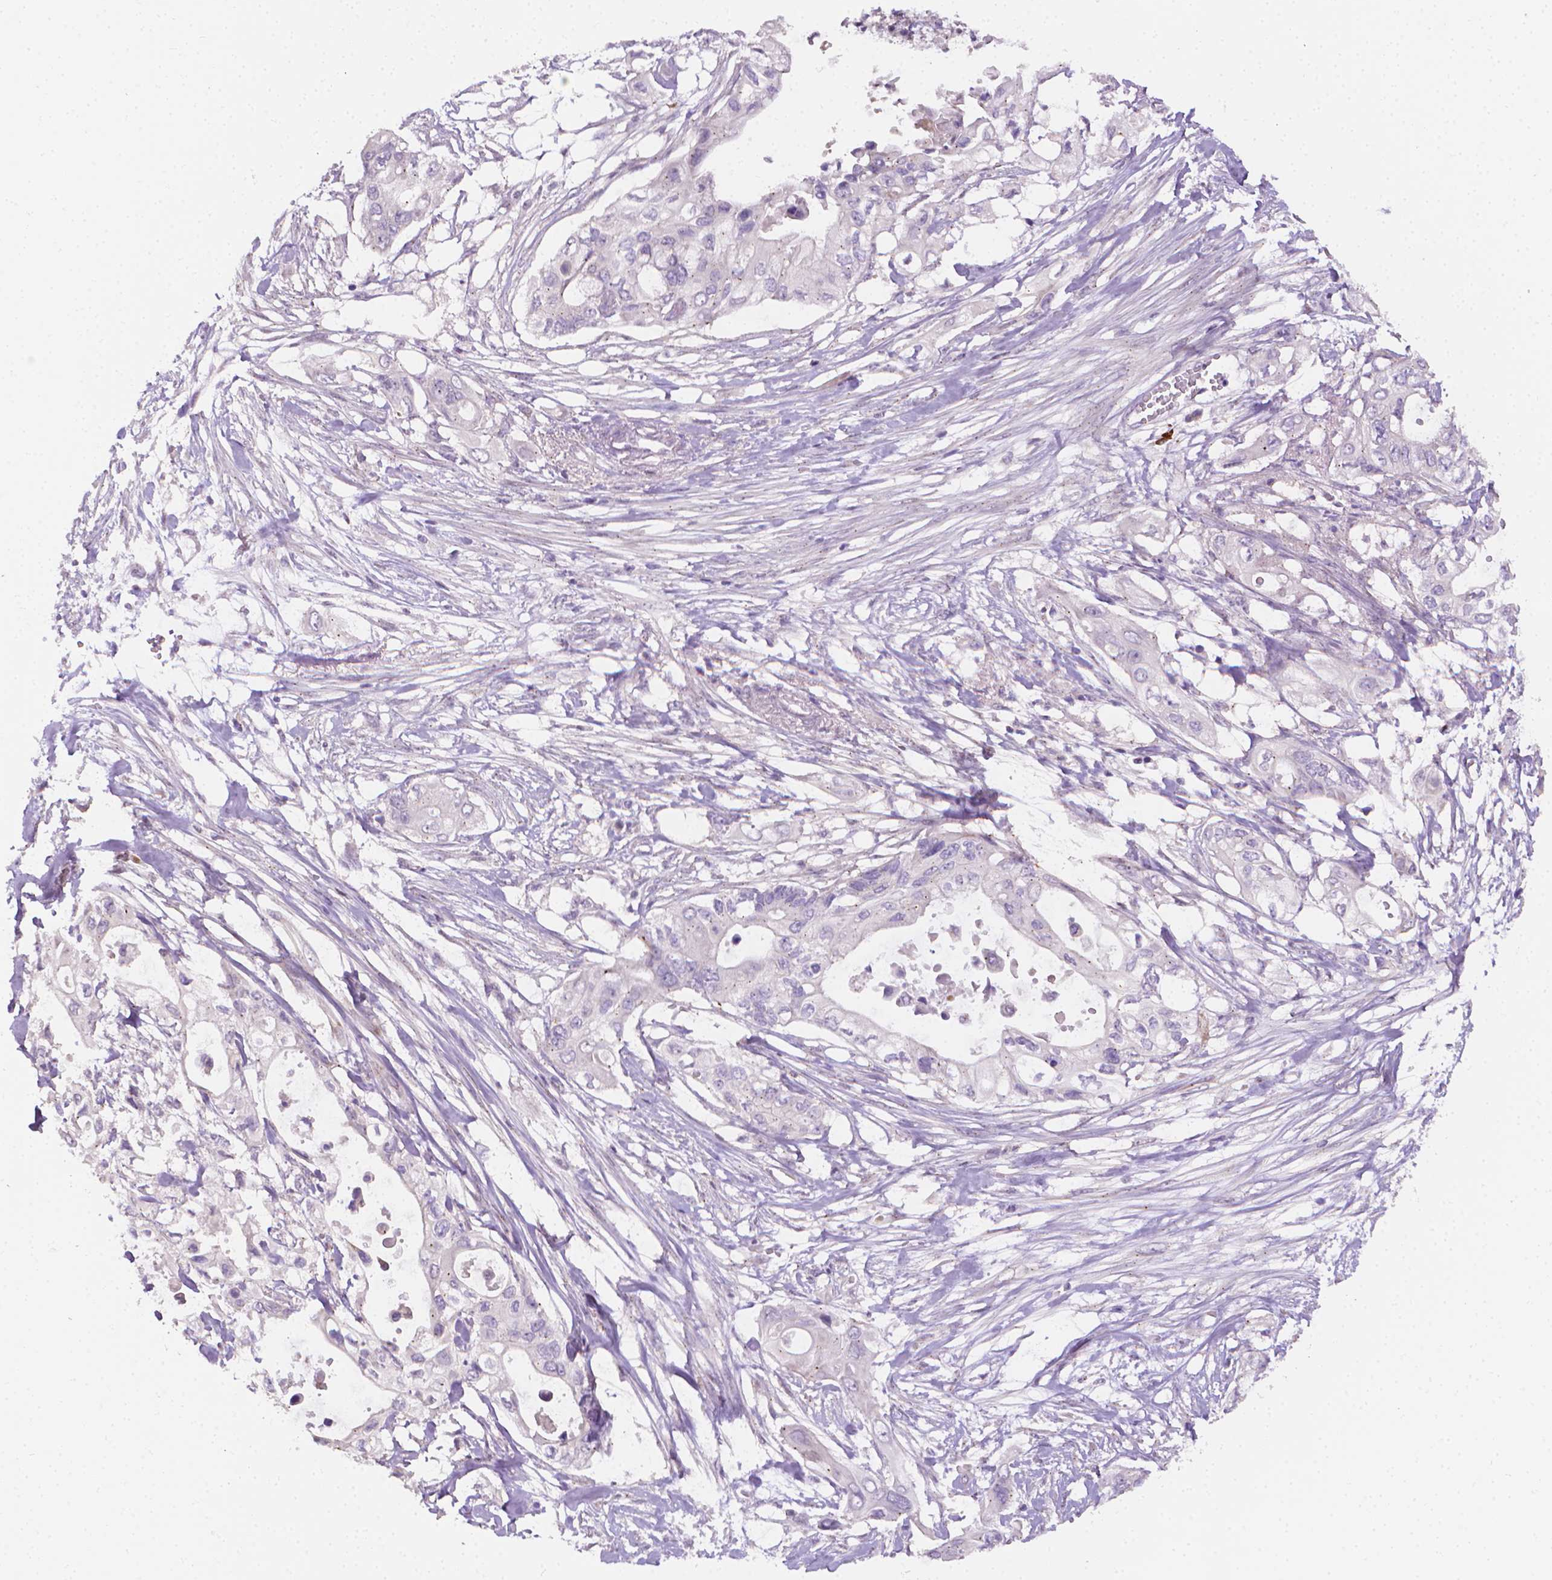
{"staining": {"intensity": "negative", "quantity": "none", "location": "none"}, "tissue": "pancreatic cancer", "cell_type": "Tumor cells", "image_type": "cancer", "snomed": [{"axis": "morphology", "description": "Adenocarcinoma, NOS"}, {"axis": "topography", "description": "Pancreas"}], "caption": "High magnification brightfield microscopy of pancreatic adenocarcinoma stained with DAB (3,3'-diaminobenzidine) (brown) and counterstained with hematoxylin (blue): tumor cells show no significant staining.", "gene": "NCAN", "patient": {"sex": "female", "age": 63}}